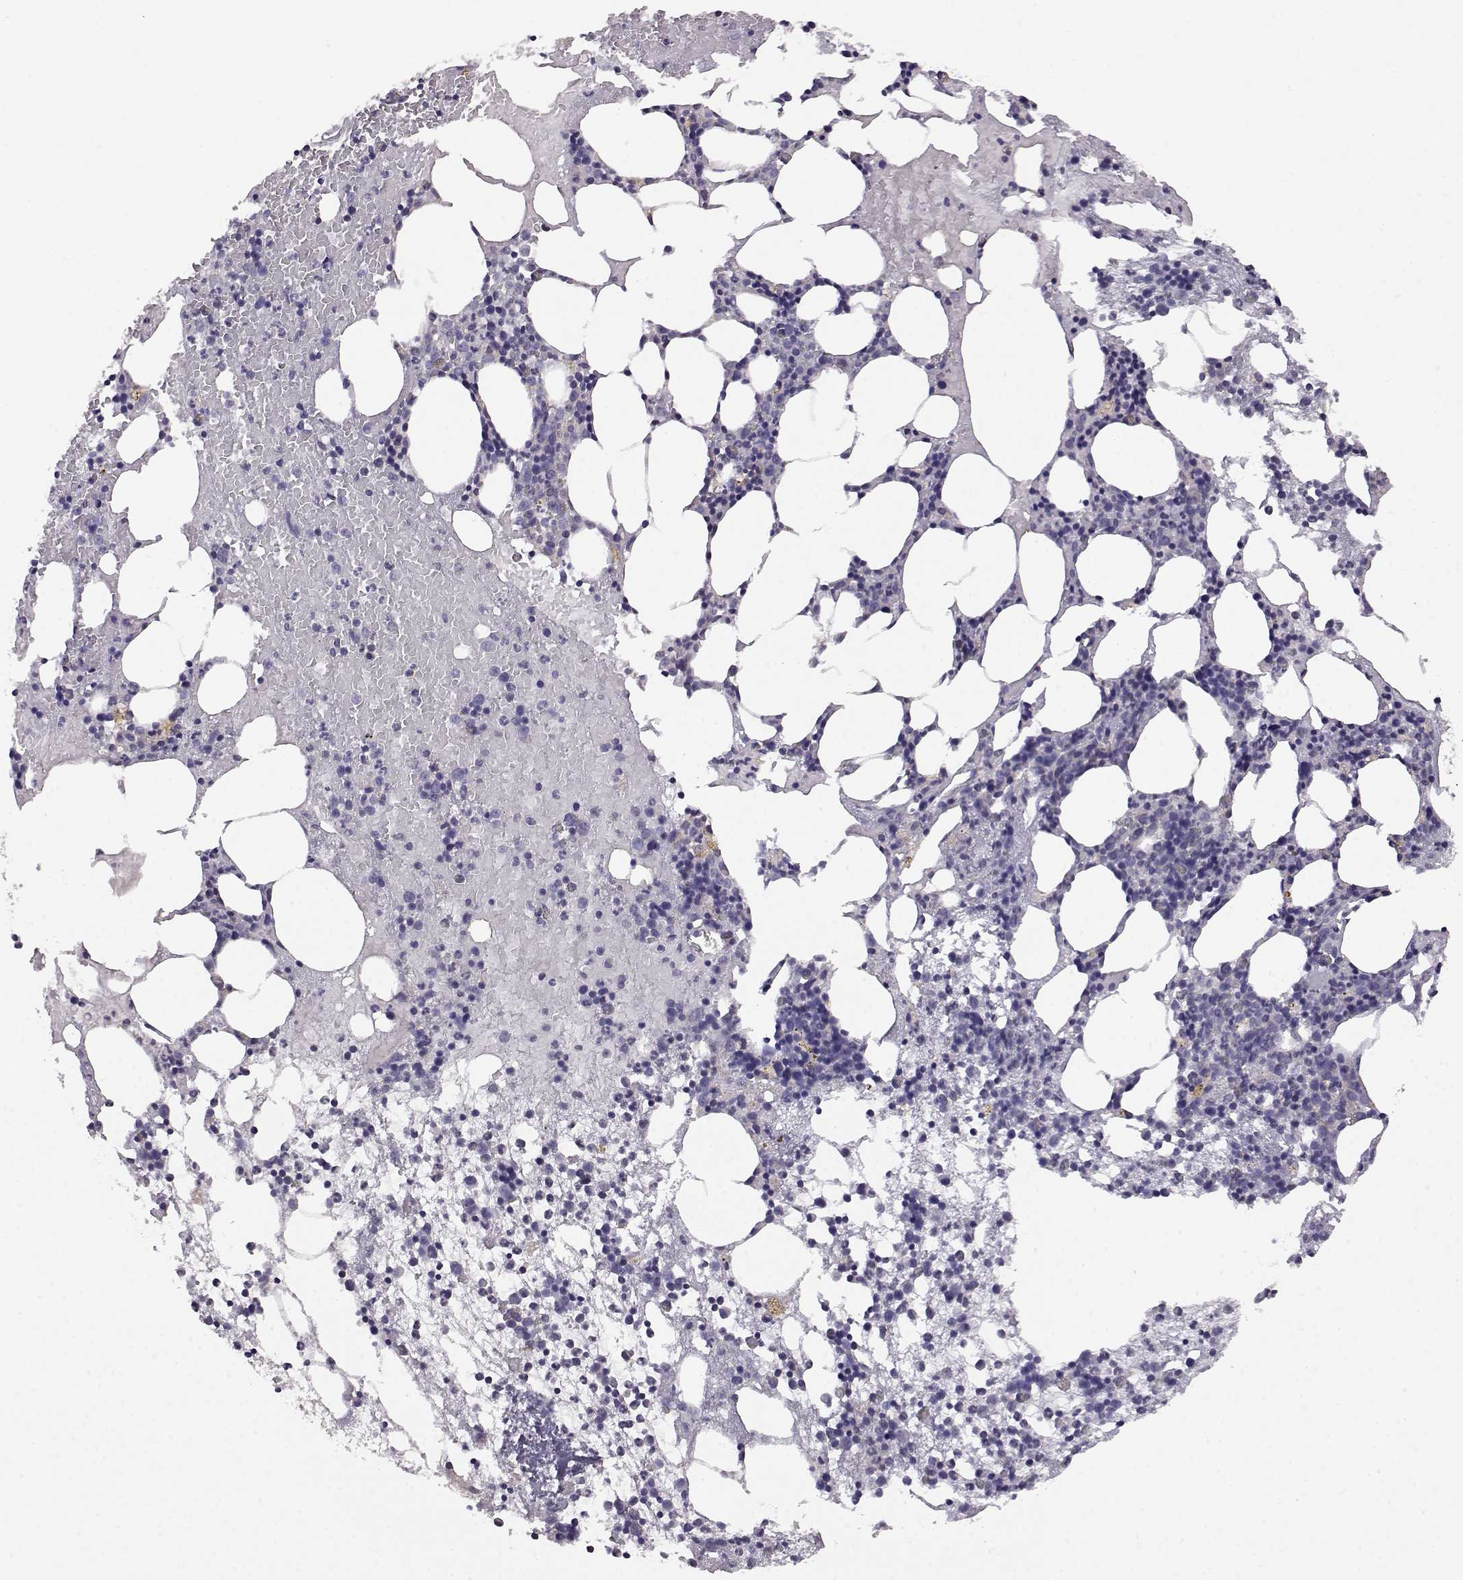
{"staining": {"intensity": "negative", "quantity": "none", "location": "none"}, "tissue": "bone marrow", "cell_type": "Hematopoietic cells", "image_type": "normal", "snomed": [{"axis": "morphology", "description": "Normal tissue, NOS"}, {"axis": "topography", "description": "Bone marrow"}], "caption": "High power microscopy histopathology image of an immunohistochemistry photomicrograph of unremarkable bone marrow, revealing no significant expression in hematopoietic cells. (Immunohistochemistry, brightfield microscopy, high magnification).", "gene": "DDC", "patient": {"sex": "male", "age": 54}}